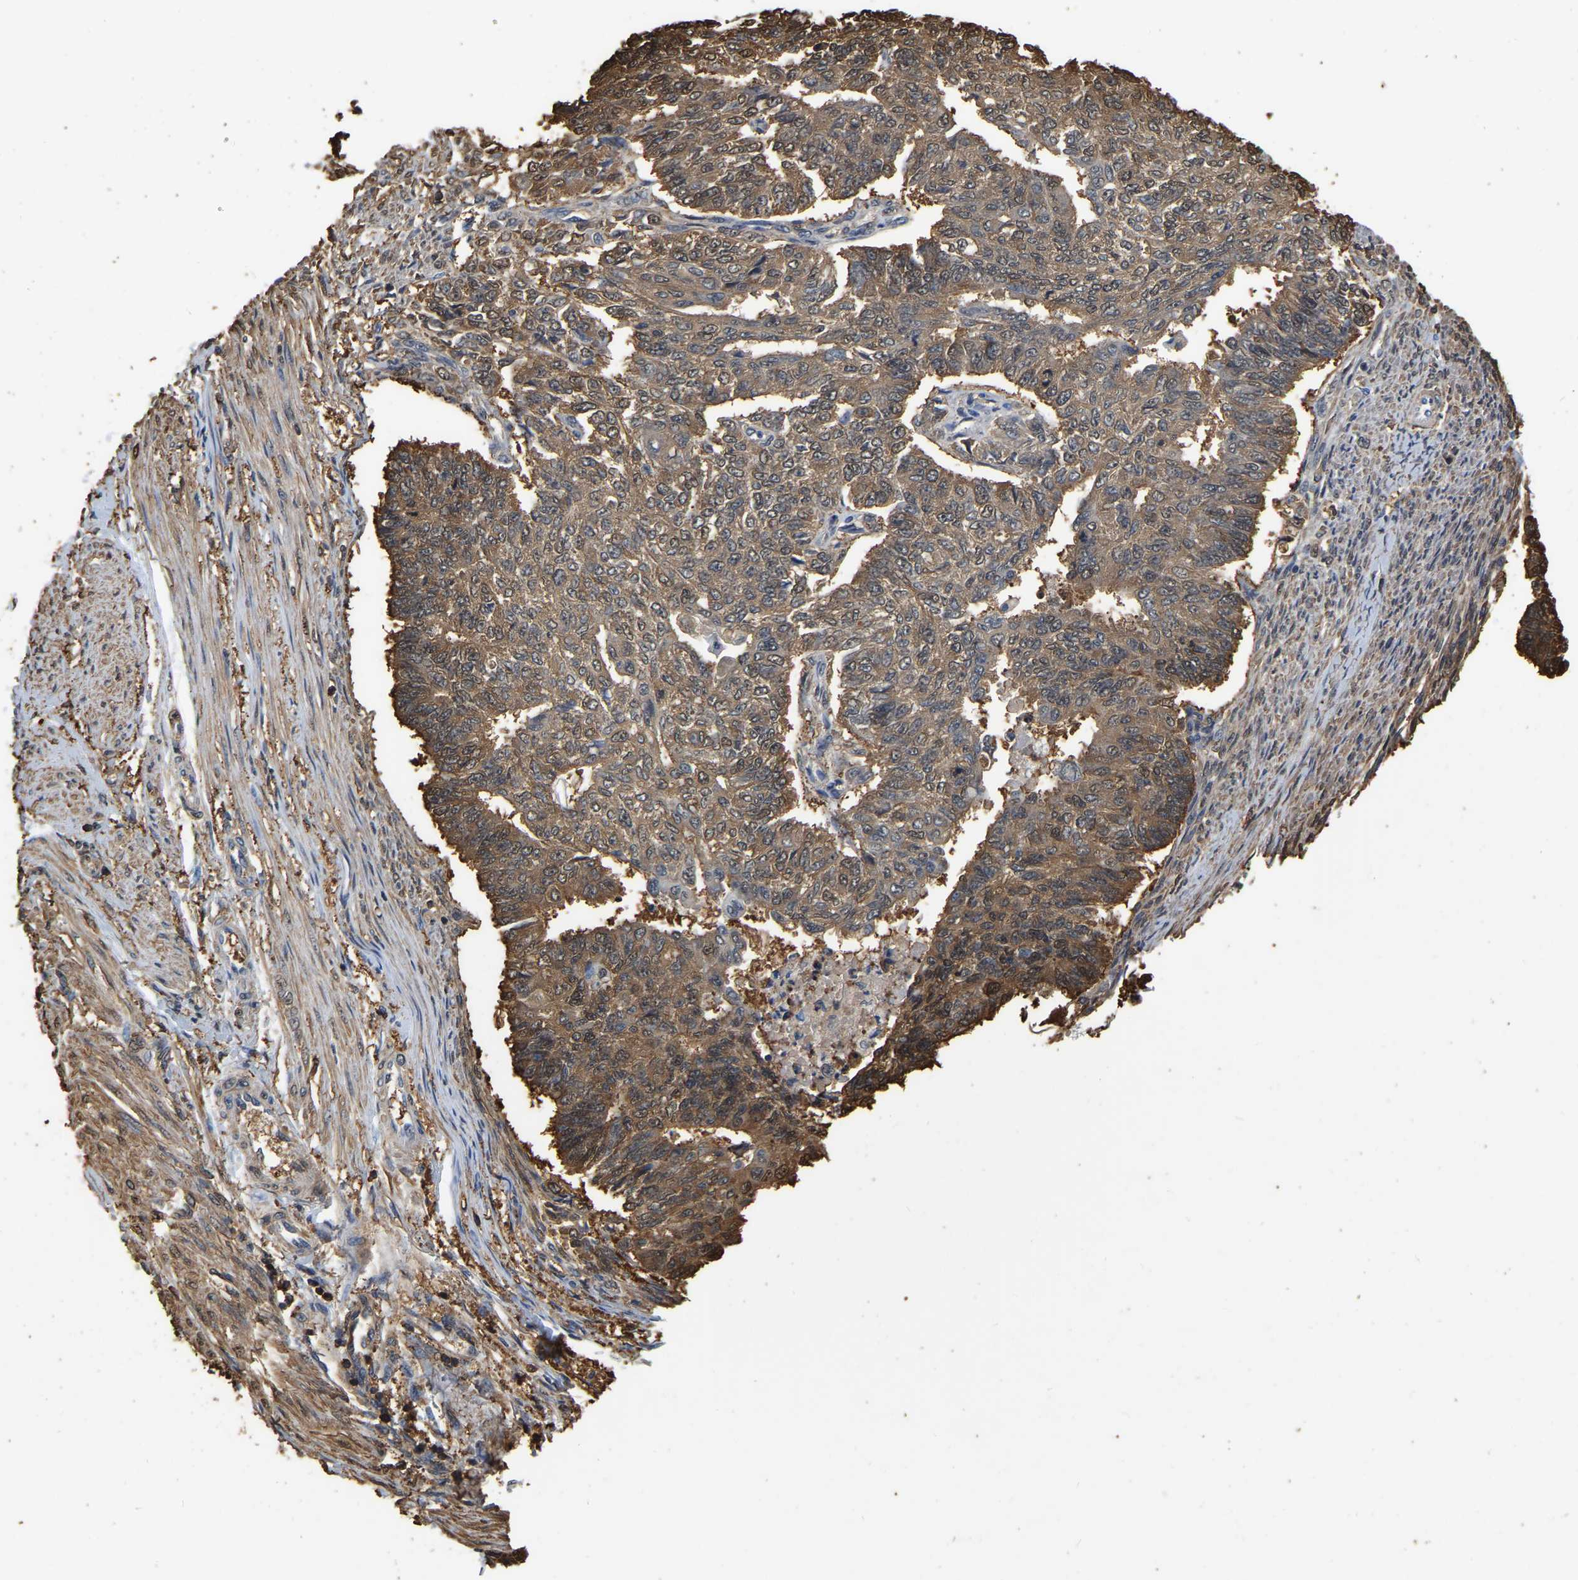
{"staining": {"intensity": "moderate", "quantity": ">75%", "location": "cytoplasmic/membranous"}, "tissue": "endometrial cancer", "cell_type": "Tumor cells", "image_type": "cancer", "snomed": [{"axis": "morphology", "description": "Adenocarcinoma, NOS"}, {"axis": "topography", "description": "Endometrium"}], "caption": "Protein staining of endometrial cancer tissue exhibits moderate cytoplasmic/membranous staining in about >75% of tumor cells.", "gene": "LDHB", "patient": {"sex": "female", "age": 32}}